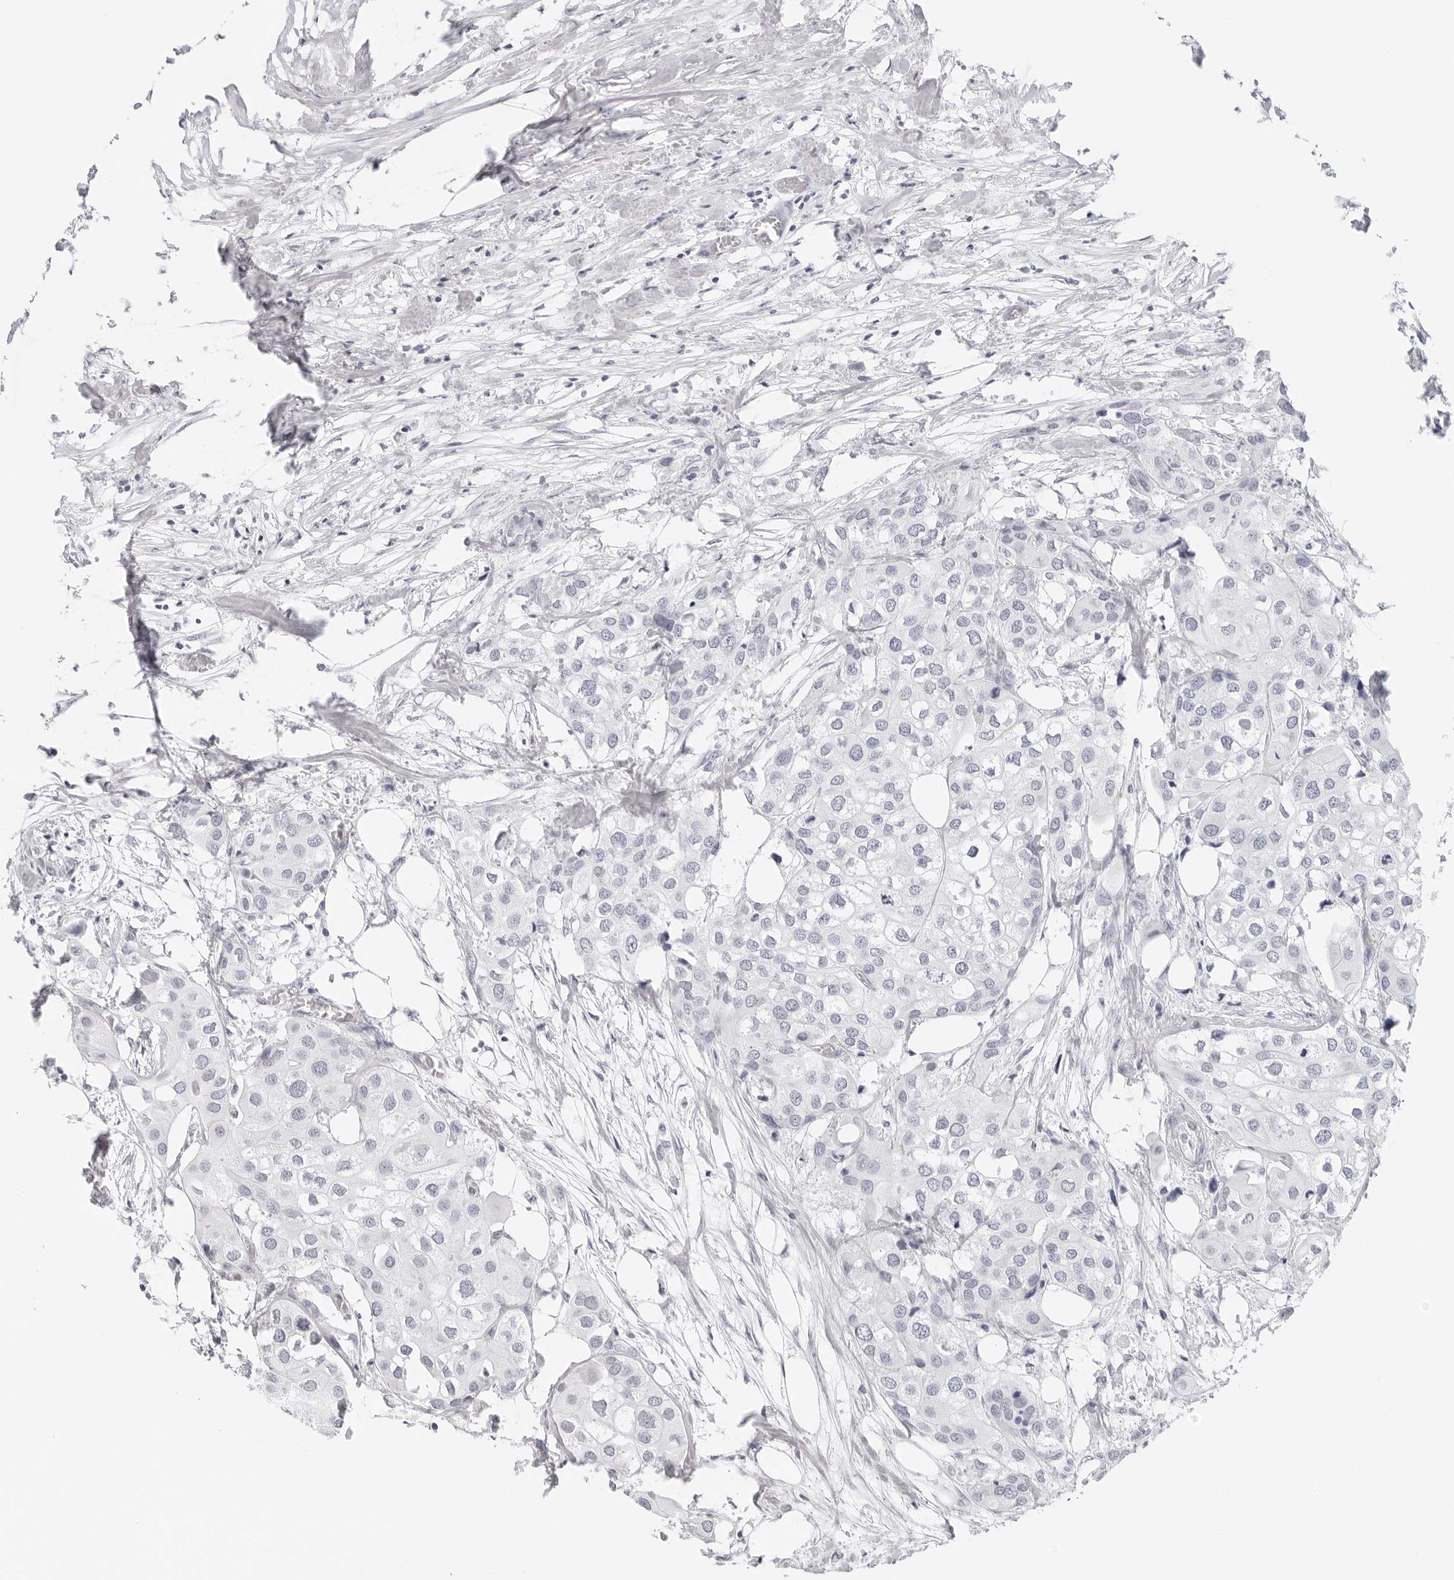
{"staining": {"intensity": "negative", "quantity": "none", "location": "none"}, "tissue": "urothelial cancer", "cell_type": "Tumor cells", "image_type": "cancer", "snomed": [{"axis": "morphology", "description": "Urothelial carcinoma, High grade"}, {"axis": "topography", "description": "Urinary bladder"}], "caption": "Protein analysis of urothelial carcinoma (high-grade) exhibits no significant expression in tumor cells.", "gene": "AGMAT", "patient": {"sex": "male", "age": 64}}